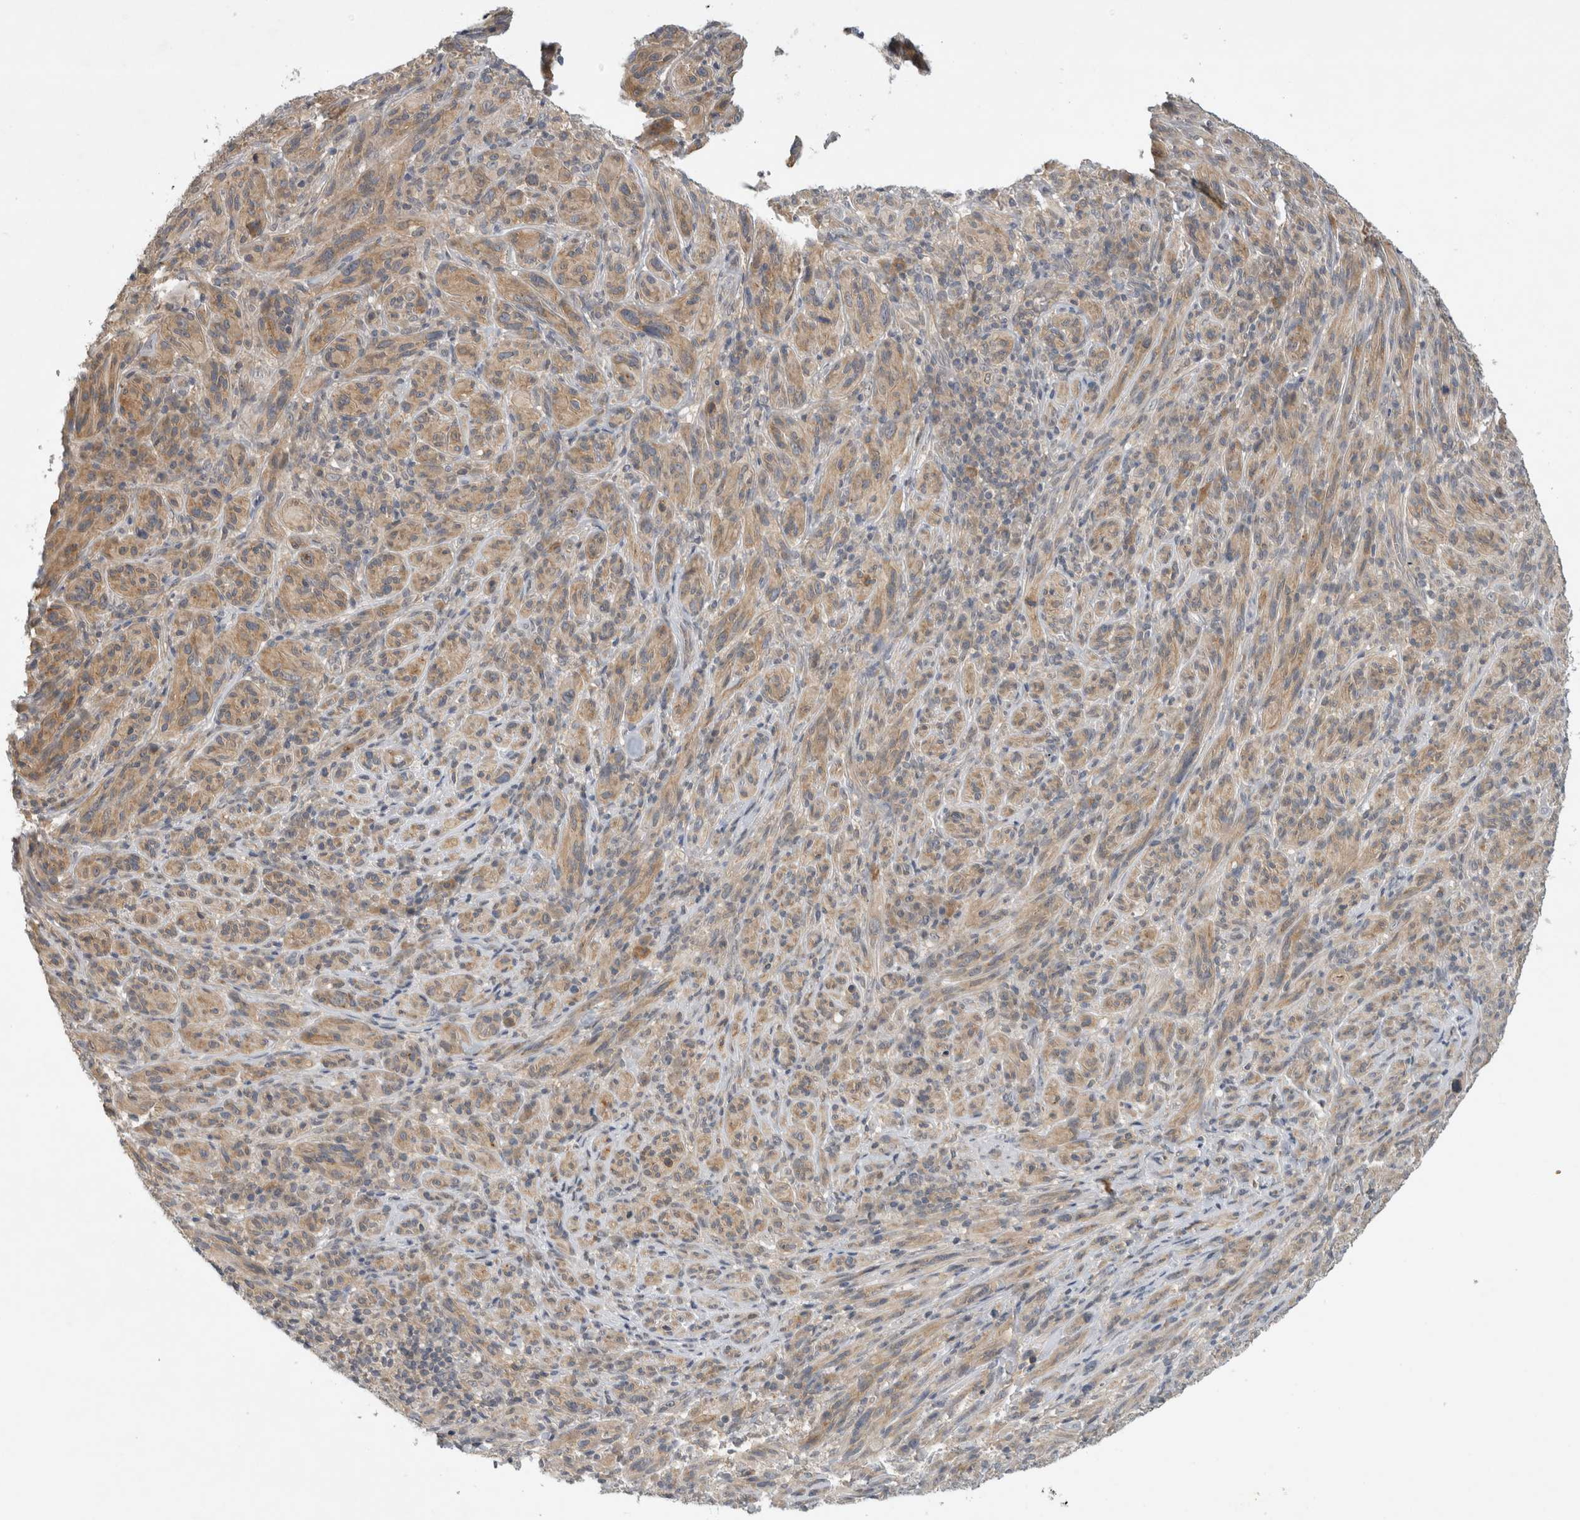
{"staining": {"intensity": "weak", "quantity": ">75%", "location": "cytoplasmic/membranous"}, "tissue": "melanoma", "cell_type": "Tumor cells", "image_type": "cancer", "snomed": [{"axis": "morphology", "description": "Malignant melanoma, NOS"}, {"axis": "topography", "description": "Skin of head"}], "caption": "Melanoma stained for a protein (brown) displays weak cytoplasmic/membranous positive positivity in approximately >75% of tumor cells.", "gene": "AASDHPPT", "patient": {"sex": "male", "age": 96}}